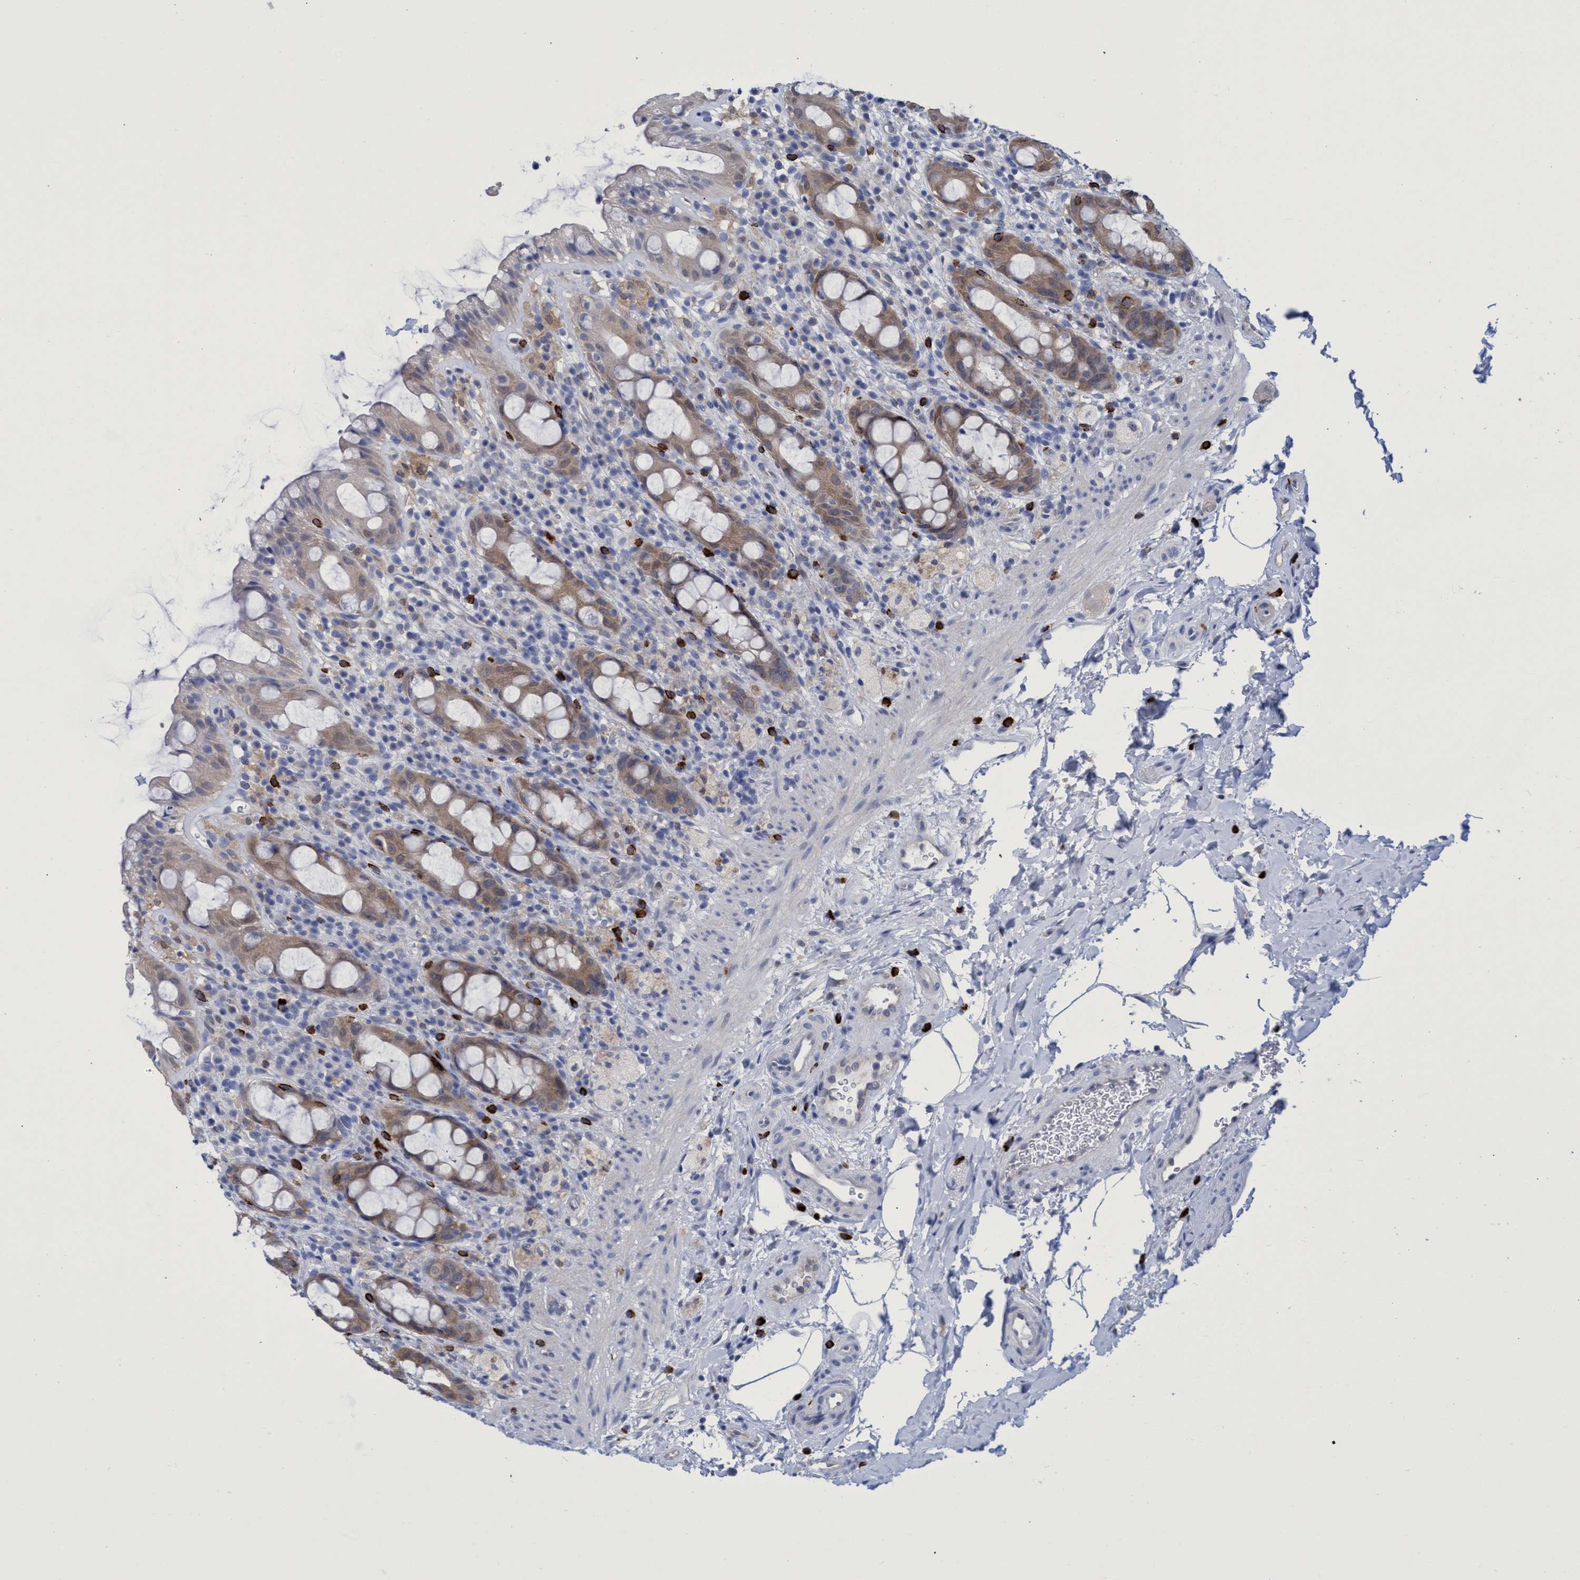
{"staining": {"intensity": "moderate", "quantity": ">75%", "location": "cytoplasmic/membranous"}, "tissue": "rectum", "cell_type": "Glandular cells", "image_type": "normal", "snomed": [{"axis": "morphology", "description": "Normal tissue, NOS"}, {"axis": "topography", "description": "Rectum"}], "caption": "The histopathology image exhibits immunohistochemical staining of benign rectum. There is moderate cytoplasmic/membranous expression is seen in about >75% of glandular cells. The staining was performed using DAB (3,3'-diaminobenzidine) to visualize the protein expression in brown, while the nuclei were stained in blue with hematoxylin (Magnification: 20x).", "gene": "PNPO", "patient": {"sex": "male", "age": 44}}